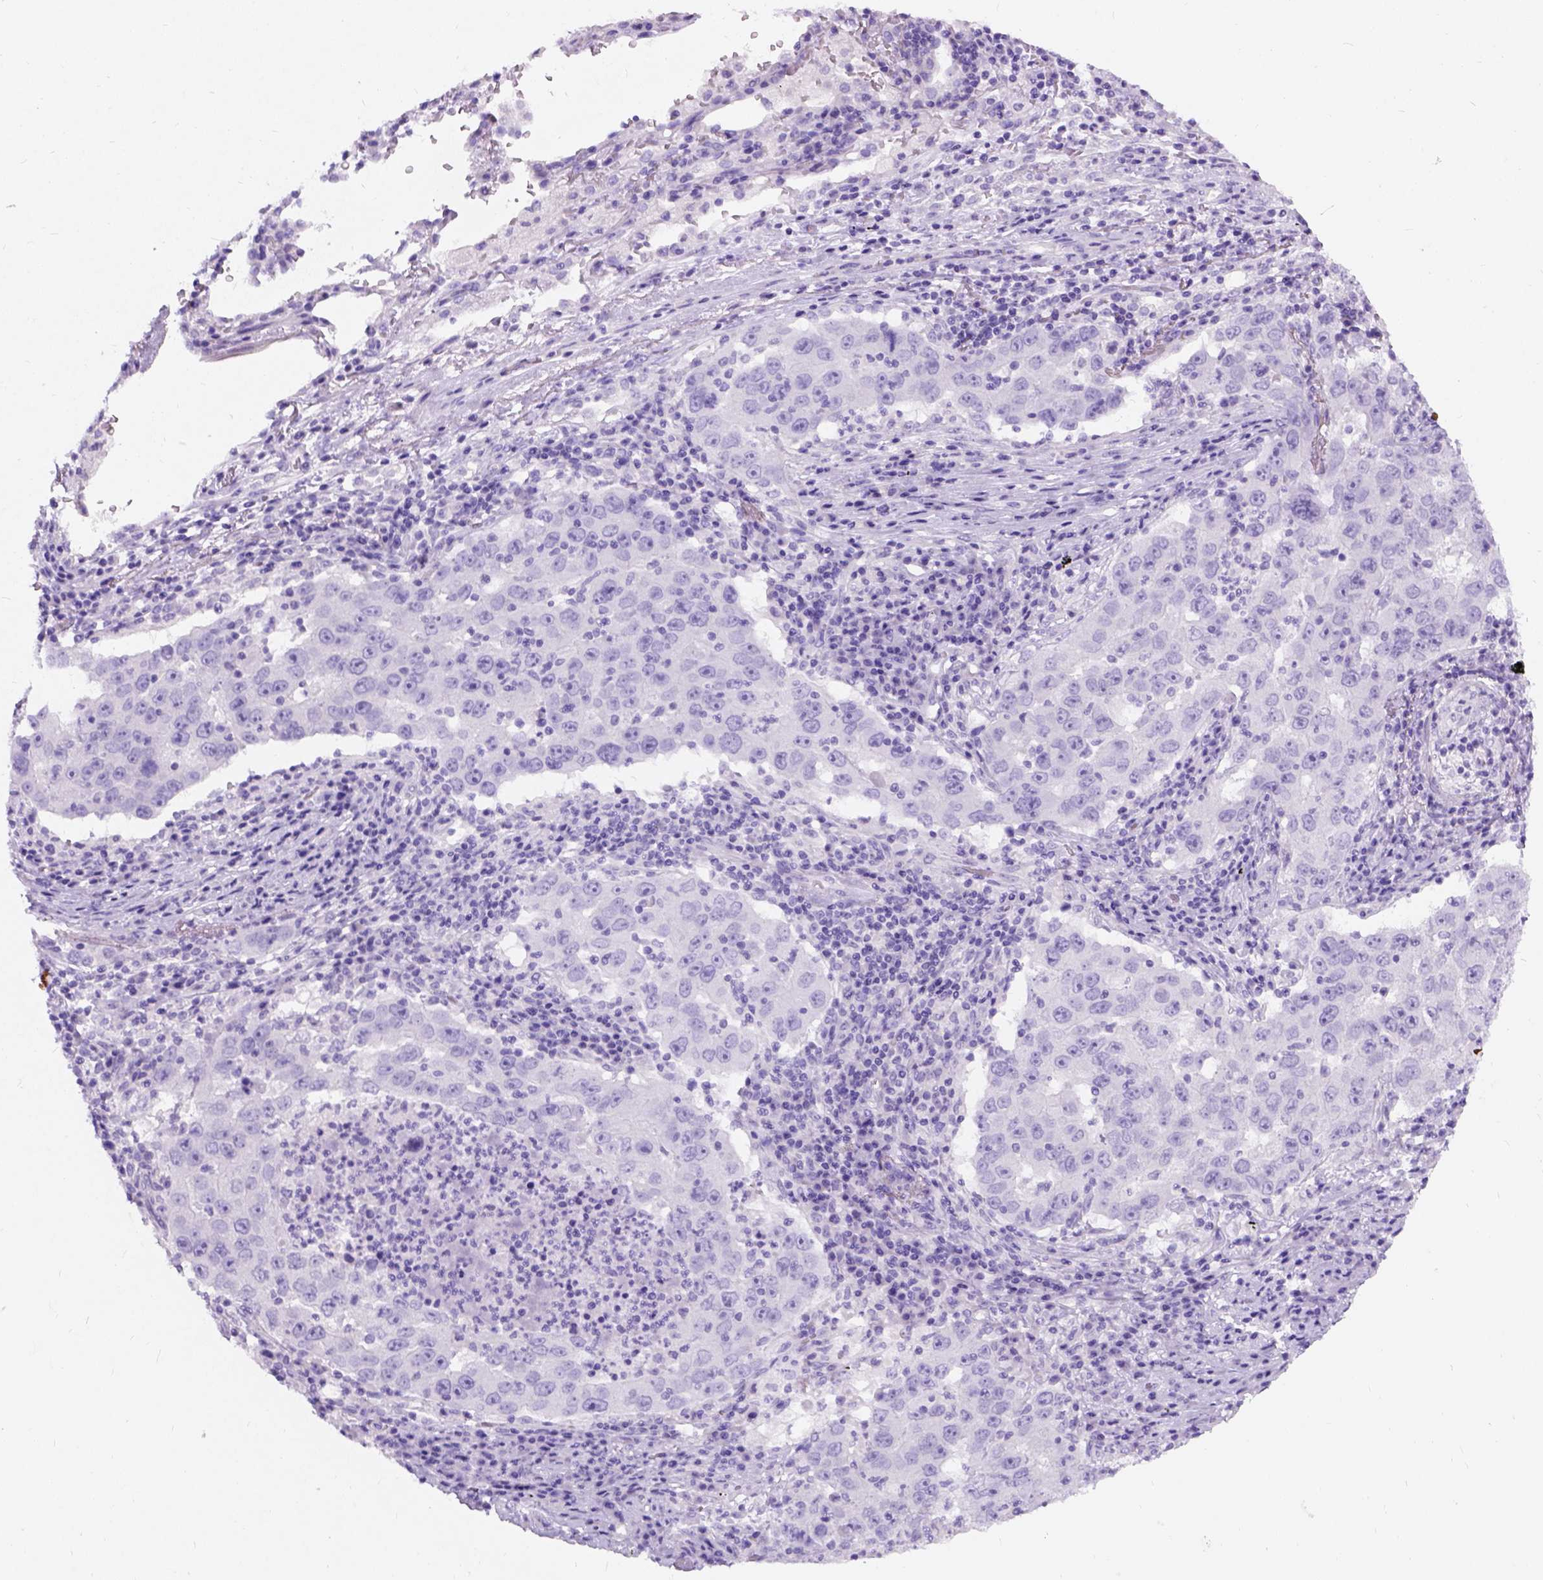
{"staining": {"intensity": "negative", "quantity": "none", "location": "none"}, "tissue": "lung cancer", "cell_type": "Tumor cells", "image_type": "cancer", "snomed": [{"axis": "morphology", "description": "Adenocarcinoma, NOS"}, {"axis": "topography", "description": "Lung"}], "caption": "Immunohistochemistry of human lung cancer shows no positivity in tumor cells.", "gene": "C7orf57", "patient": {"sex": "male", "age": 73}}